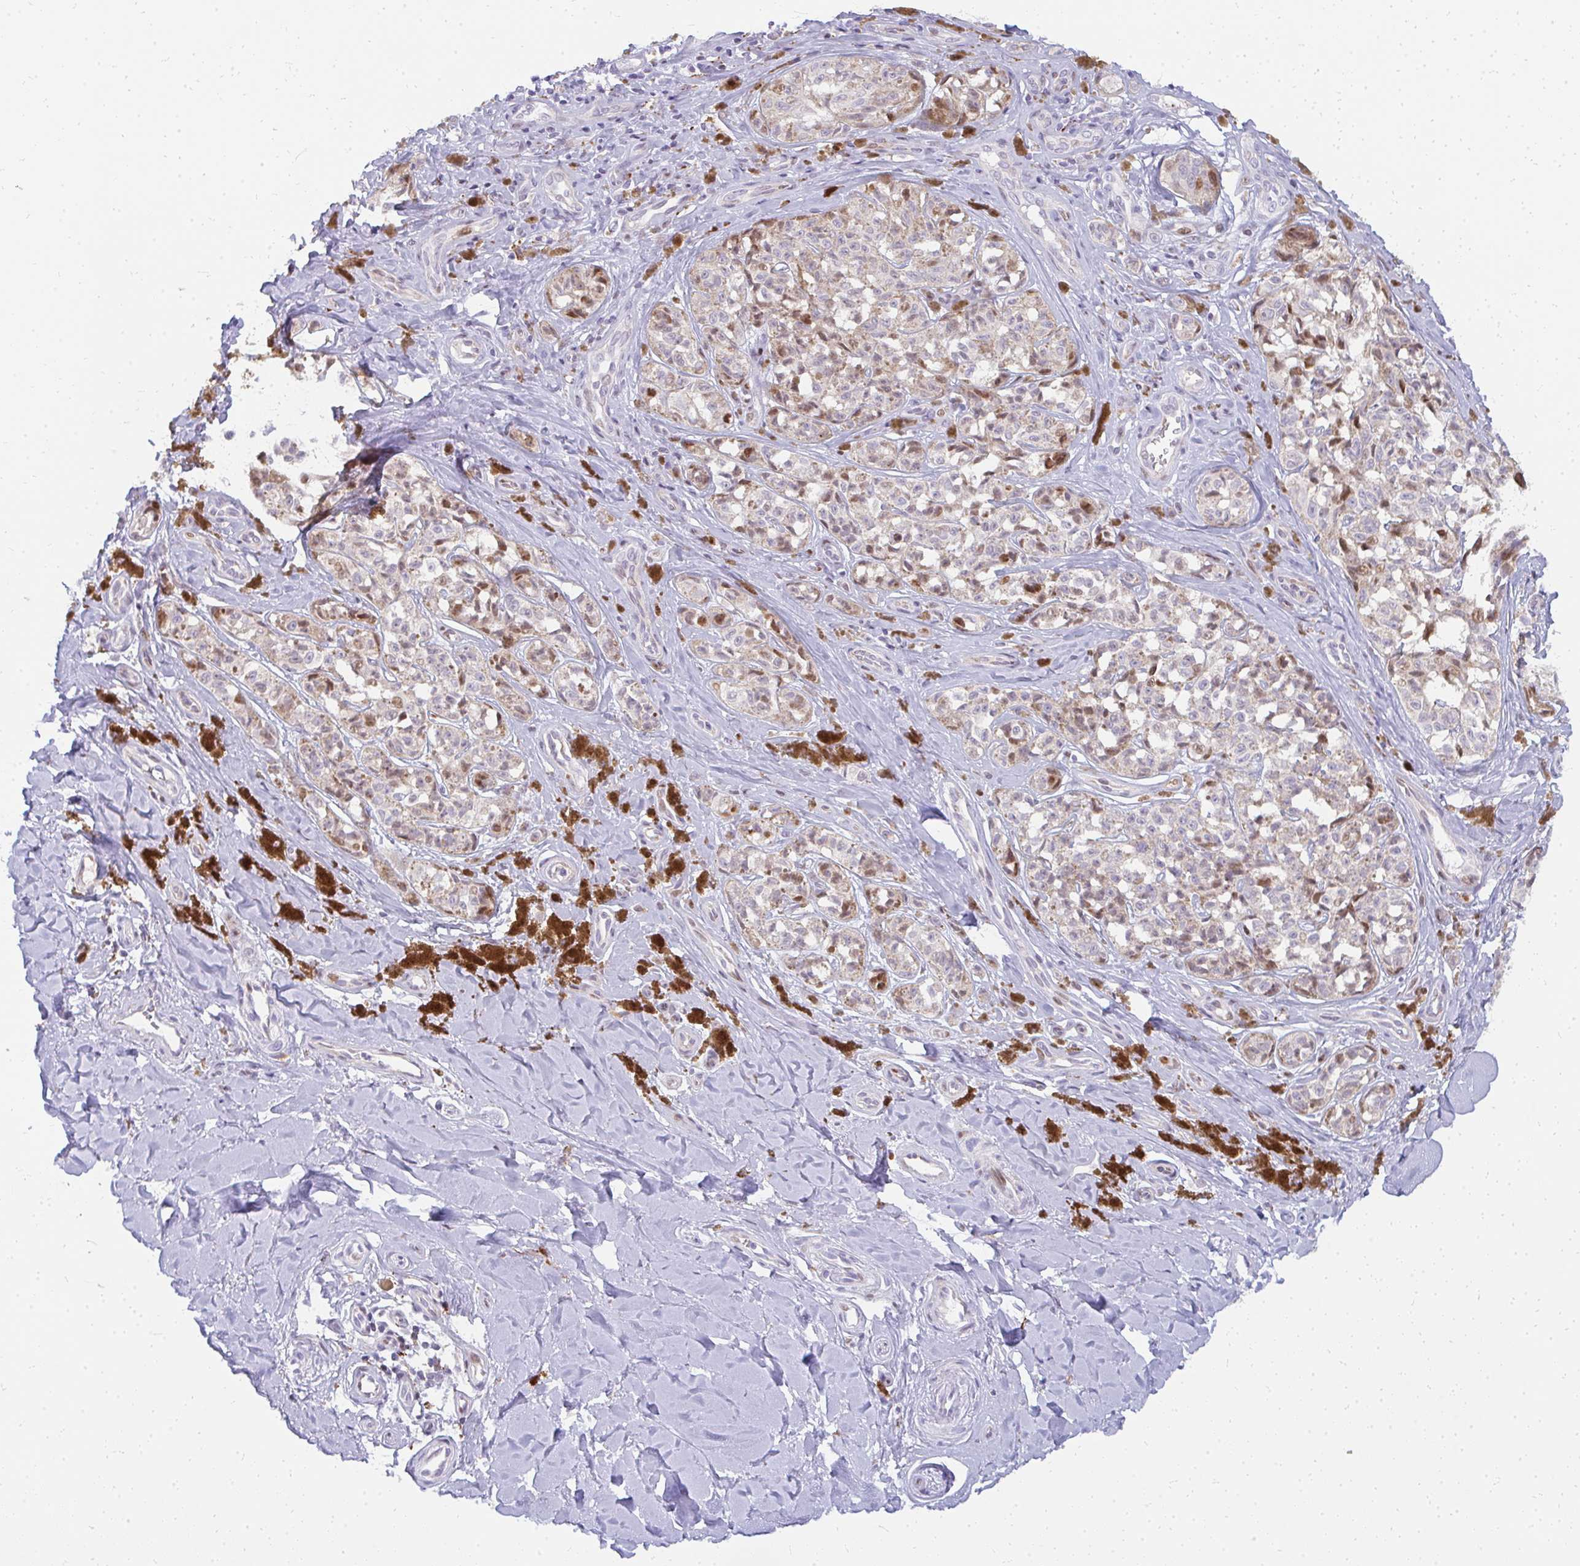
{"staining": {"intensity": "weak", "quantity": "<25%", "location": "cytoplasmic/membranous"}, "tissue": "melanoma", "cell_type": "Tumor cells", "image_type": "cancer", "snomed": [{"axis": "morphology", "description": "Malignant melanoma, NOS"}, {"axis": "topography", "description": "Skin"}], "caption": "A photomicrograph of human melanoma is negative for staining in tumor cells.", "gene": "PLA2G5", "patient": {"sex": "female", "age": 65}}